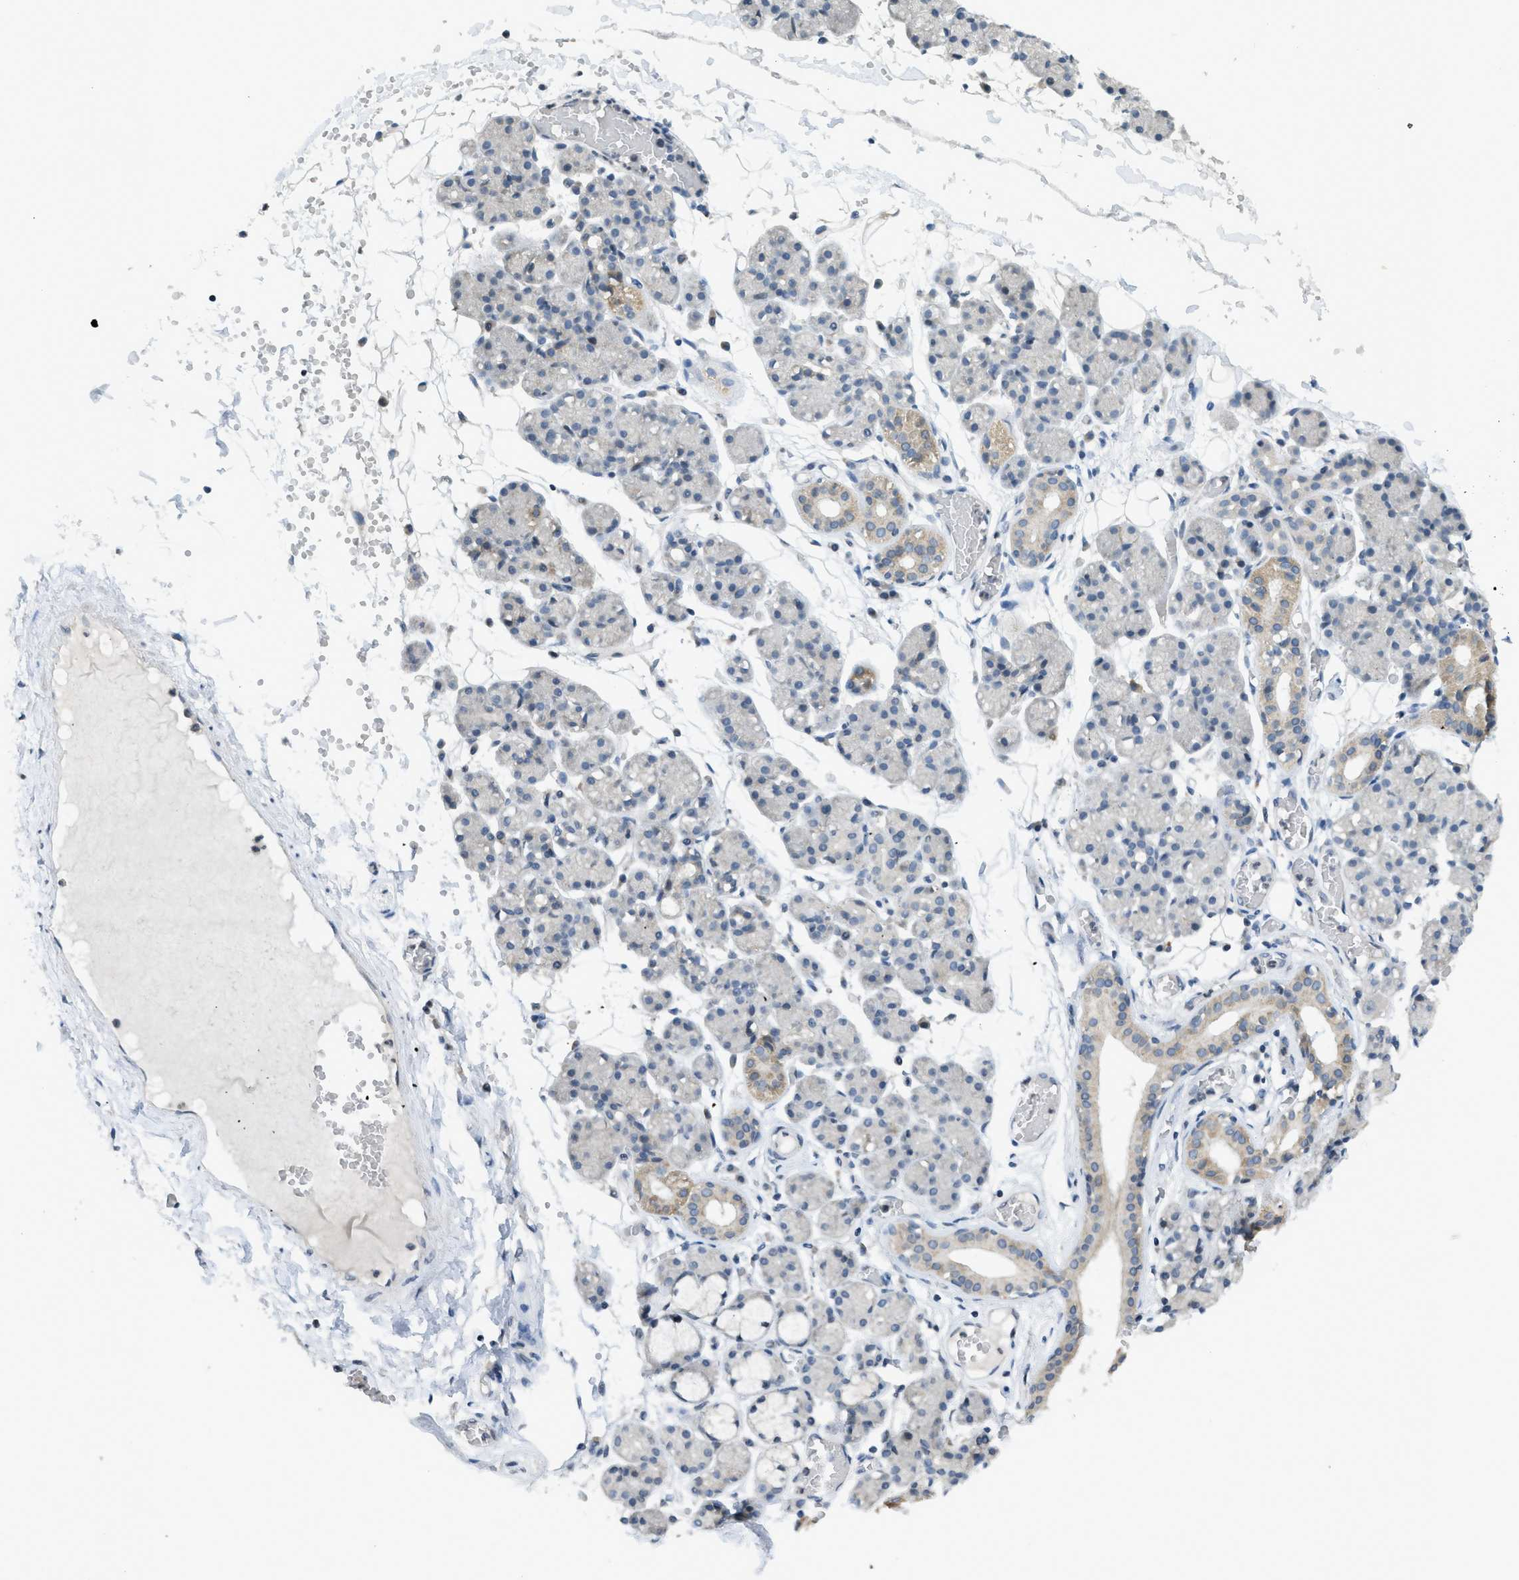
{"staining": {"intensity": "weak", "quantity": "<25%", "location": "cytoplasmic/membranous"}, "tissue": "salivary gland", "cell_type": "Glandular cells", "image_type": "normal", "snomed": [{"axis": "morphology", "description": "Normal tissue, NOS"}, {"axis": "topography", "description": "Salivary gland"}], "caption": "Immunohistochemistry of benign salivary gland demonstrates no expression in glandular cells.", "gene": "TXNDC2", "patient": {"sex": "male", "age": 63}}